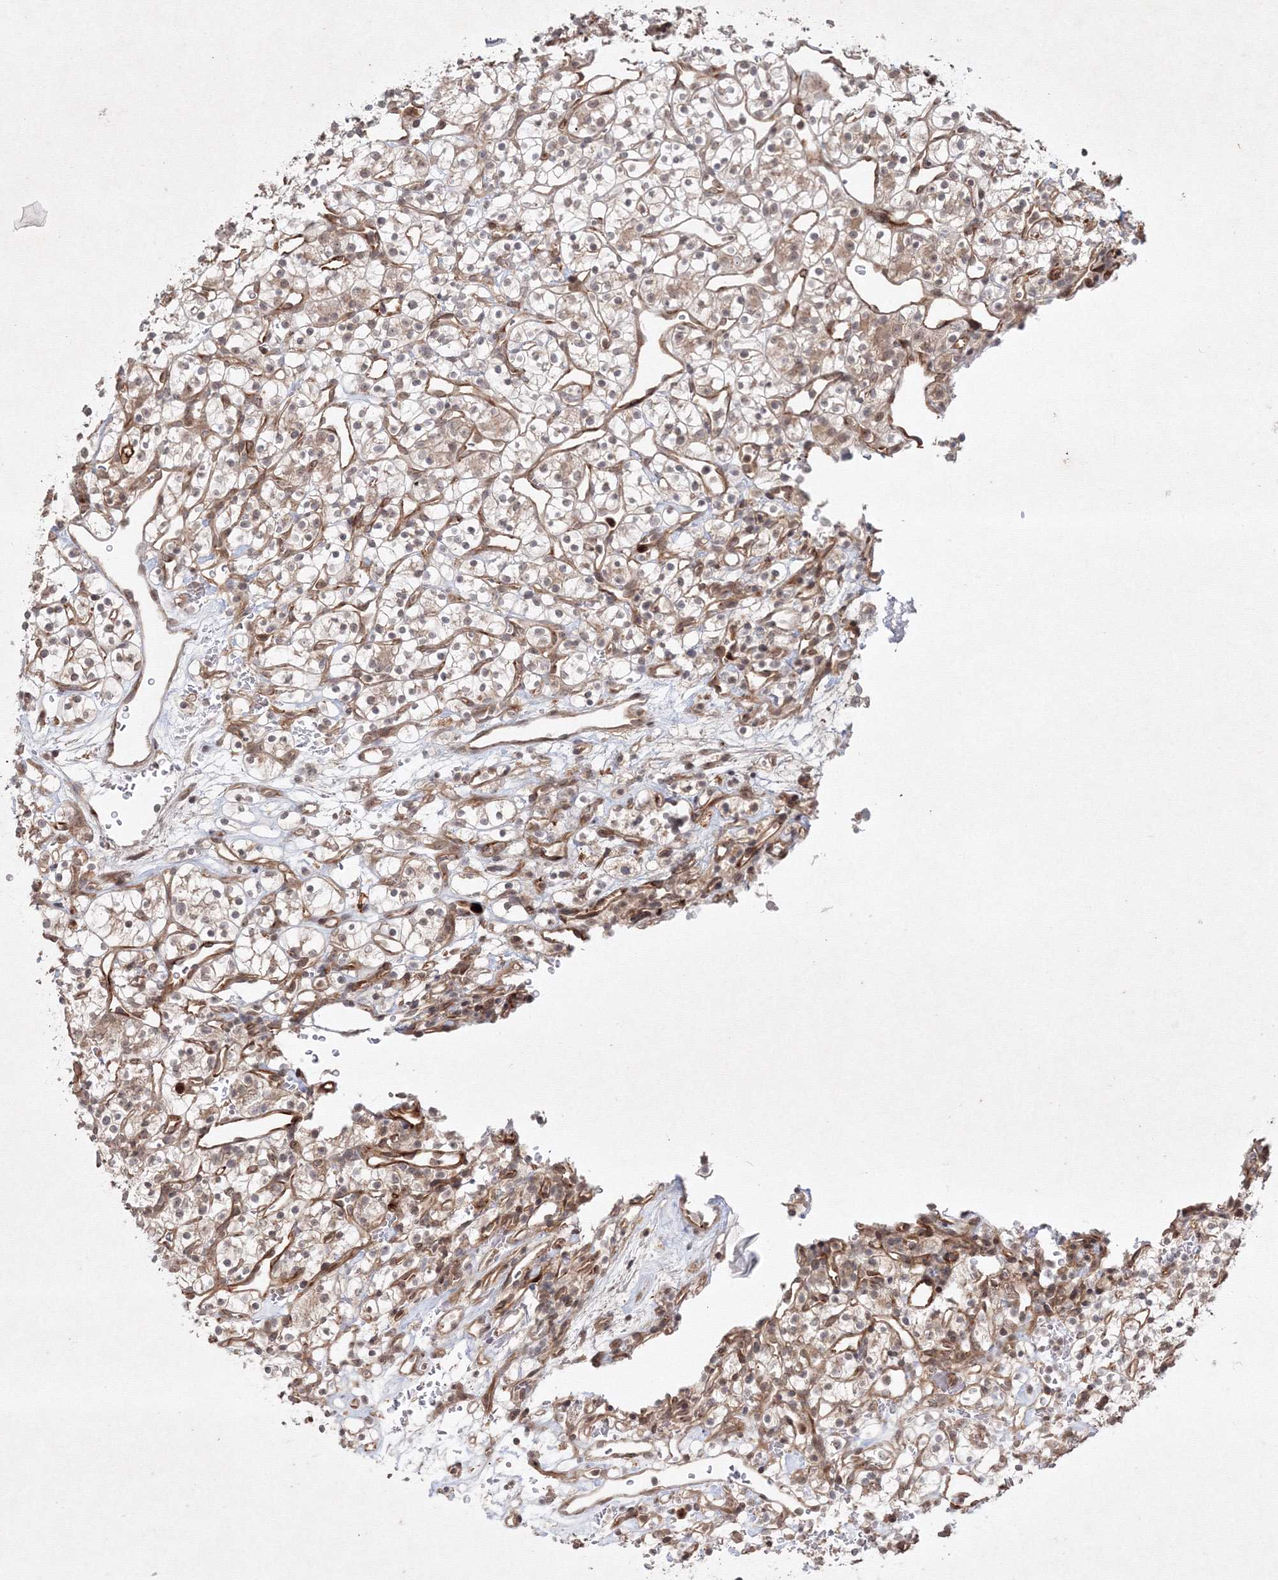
{"staining": {"intensity": "weak", "quantity": "25%-75%", "location": "cytoplasmic/membranous,nuclear"}, "tissue": "renal cancer", "cell_type": "Tumor cells", "image_type": "cancer", "snomed": [{"axis": "morphology", "description": "Adenocarcinoma, NOS"}, {"axis": "topography", "description": "Kidney"}], "caption": "Protein staining by immunohistochemistry exhibits weak cytoplasmic/membranous and nuclear expression in about 25%-75% of tumor cells in renal cancer (adenocarcinoma). (brown staining indicates protein expression, while blue staining denotes nuclei).", "gene": "KIF20A", "patient": {"sex": "female", "age": 57}}